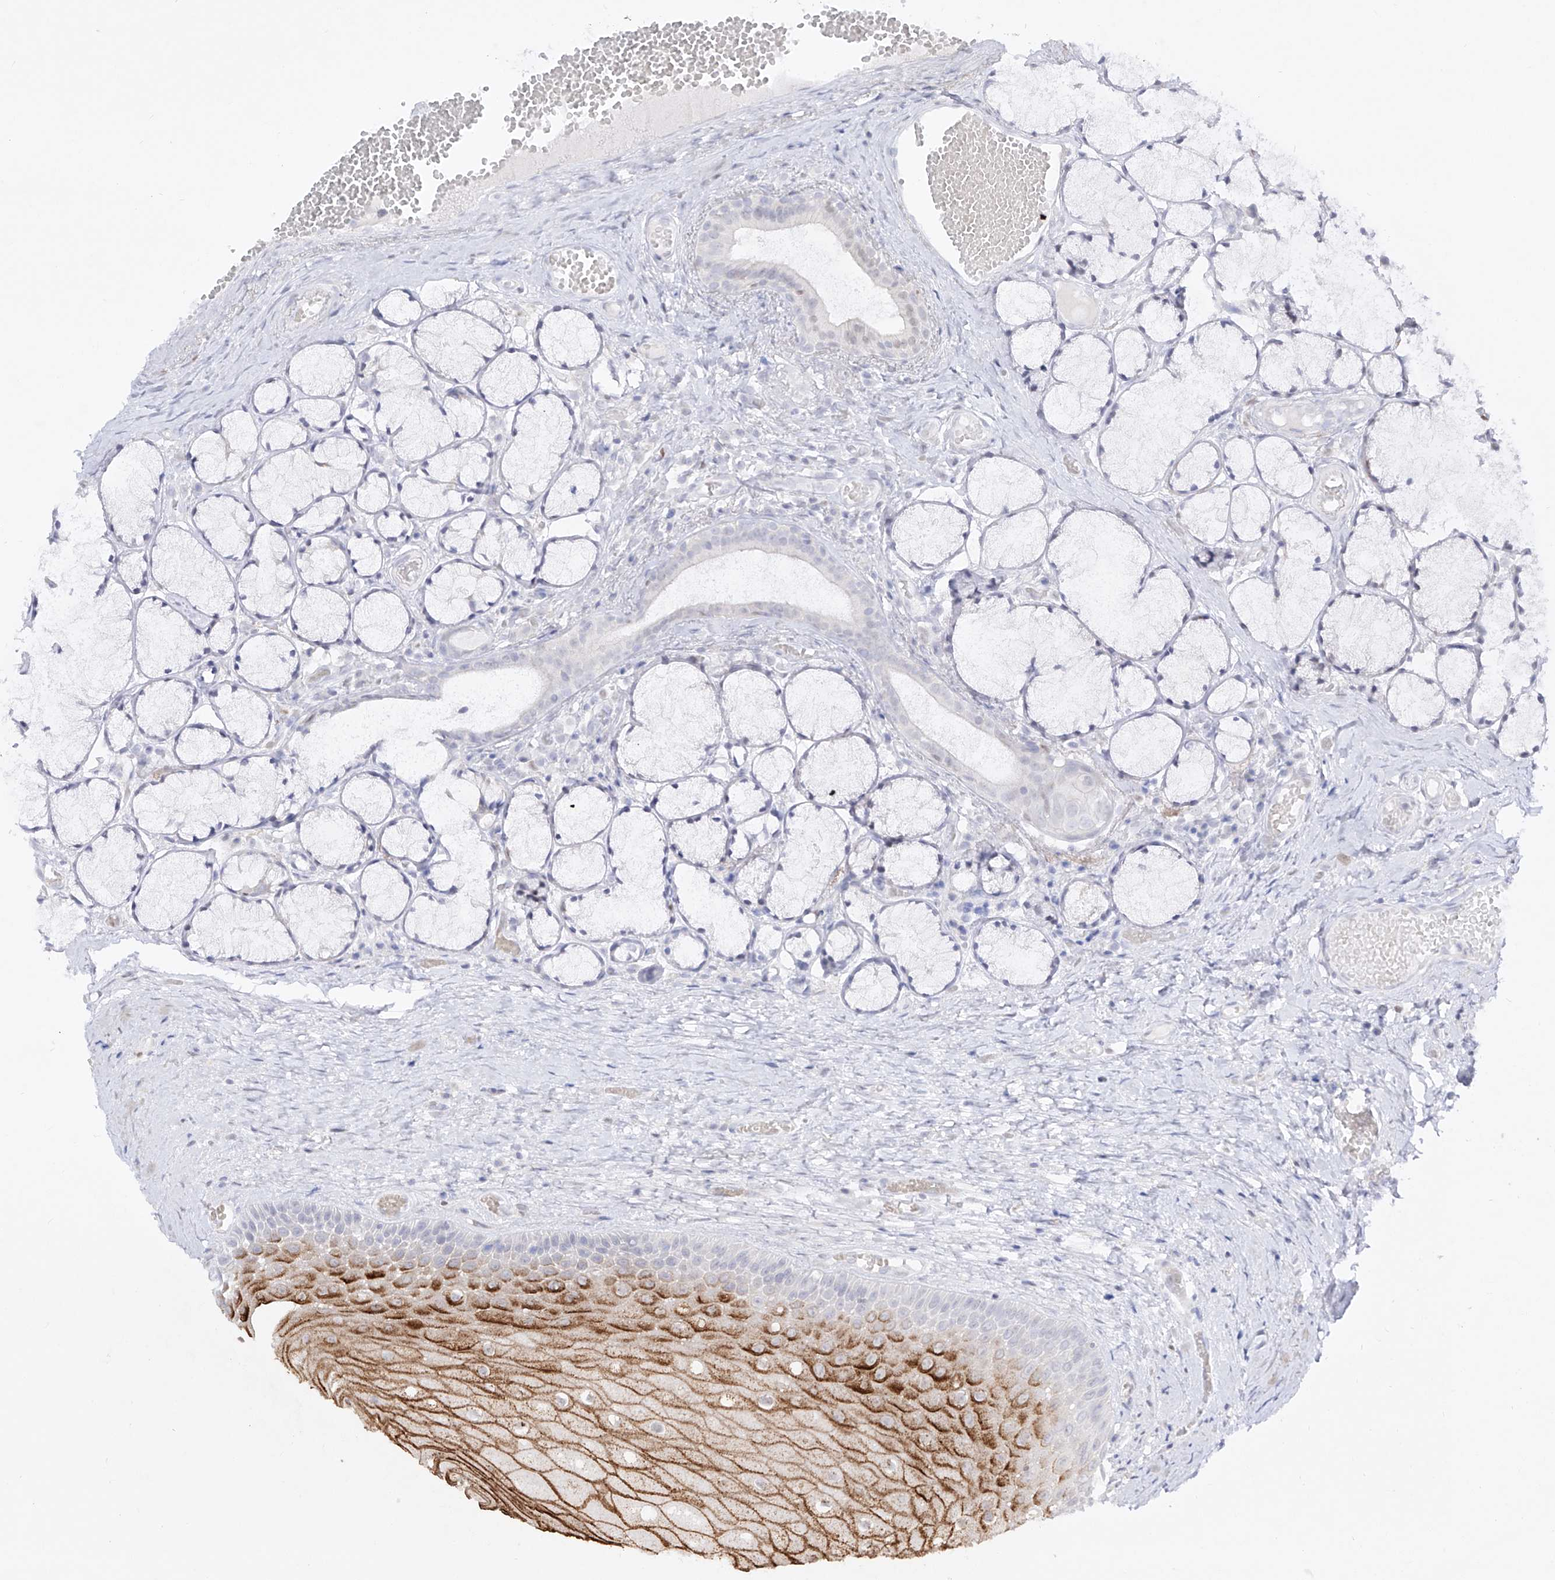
{"staining": {"intensity": "strong", "quantity": "25%-75%", "location": "cytoplasmic/membranous"}, "tissue": "oral mucosa", "cell_type": "Squamous epithelial cells", "image_type": "normal", "snomed": [{"axis": "morphology", "description": "Normal tissue, NOS"}, {"axis": "topography", "description": "Oral tissue"}], "caption": "Immunohistochemical staining of normal oral mucosa reveals high levels of strong cytoplasmic/membranous staining in approximately 25%-75% of squamous epithelial cells.", "gene": "DMKN", "patient": {"sex": "male", "age": 66}}